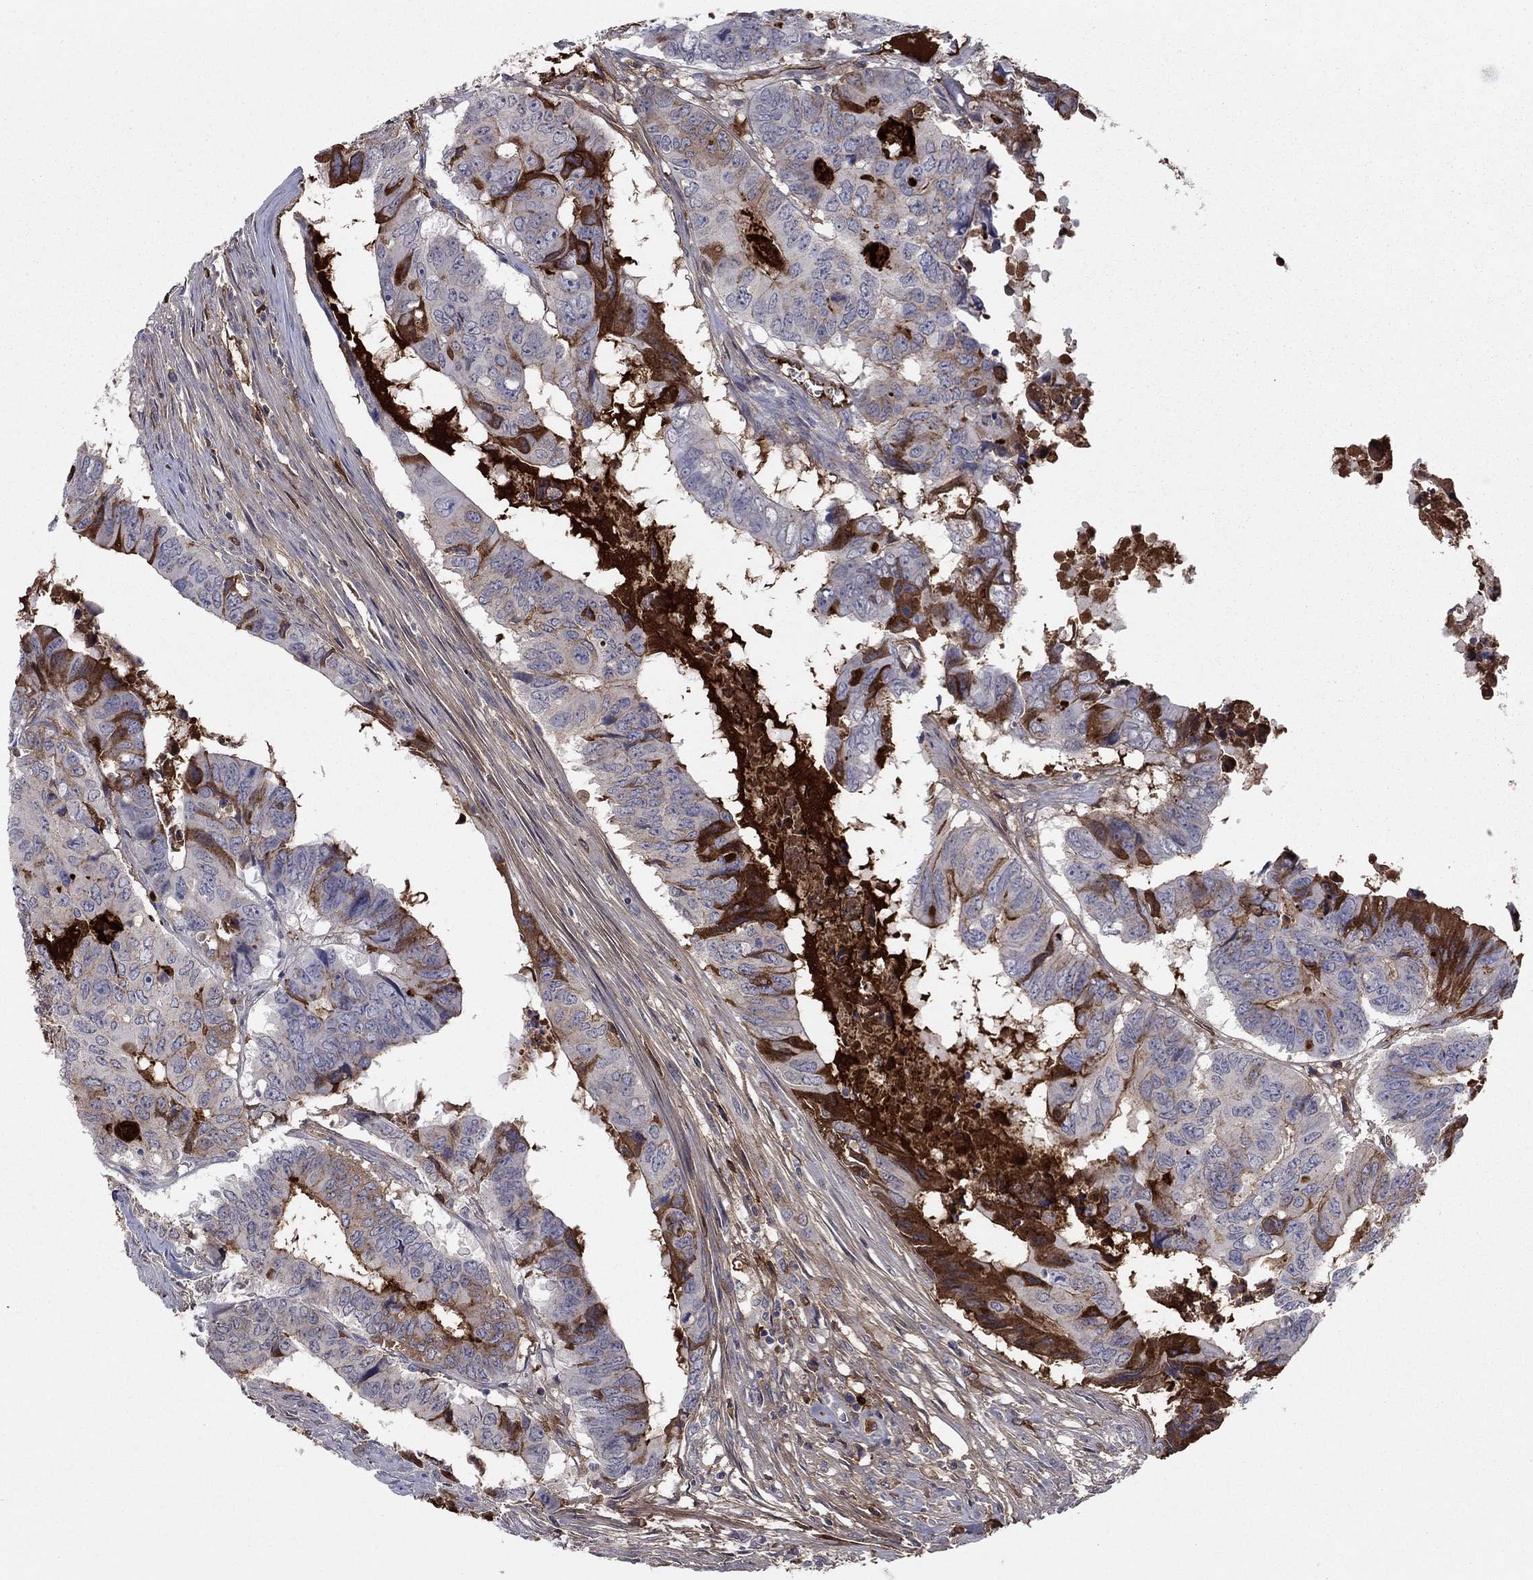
{"staining": {"intensity": "strong", "quantity": "<25%", "location": "cytoplasmic/membranous"}, "tissue": "colorectal cancer", "cell_type": "Tumor cells", "image_type": "cancer", "snomed": [{"axis": "morphology", "description": "Adenocarcinoma, NOS"}, {"axis": "topography", "description": "Colon"}], "caption": "Colorectal cancer stained for a protein displays strong cytoplasmic/membranous positivity in tumor cells.", "gene": "HPX", "patient": {"sex": "male", "age": 79}}